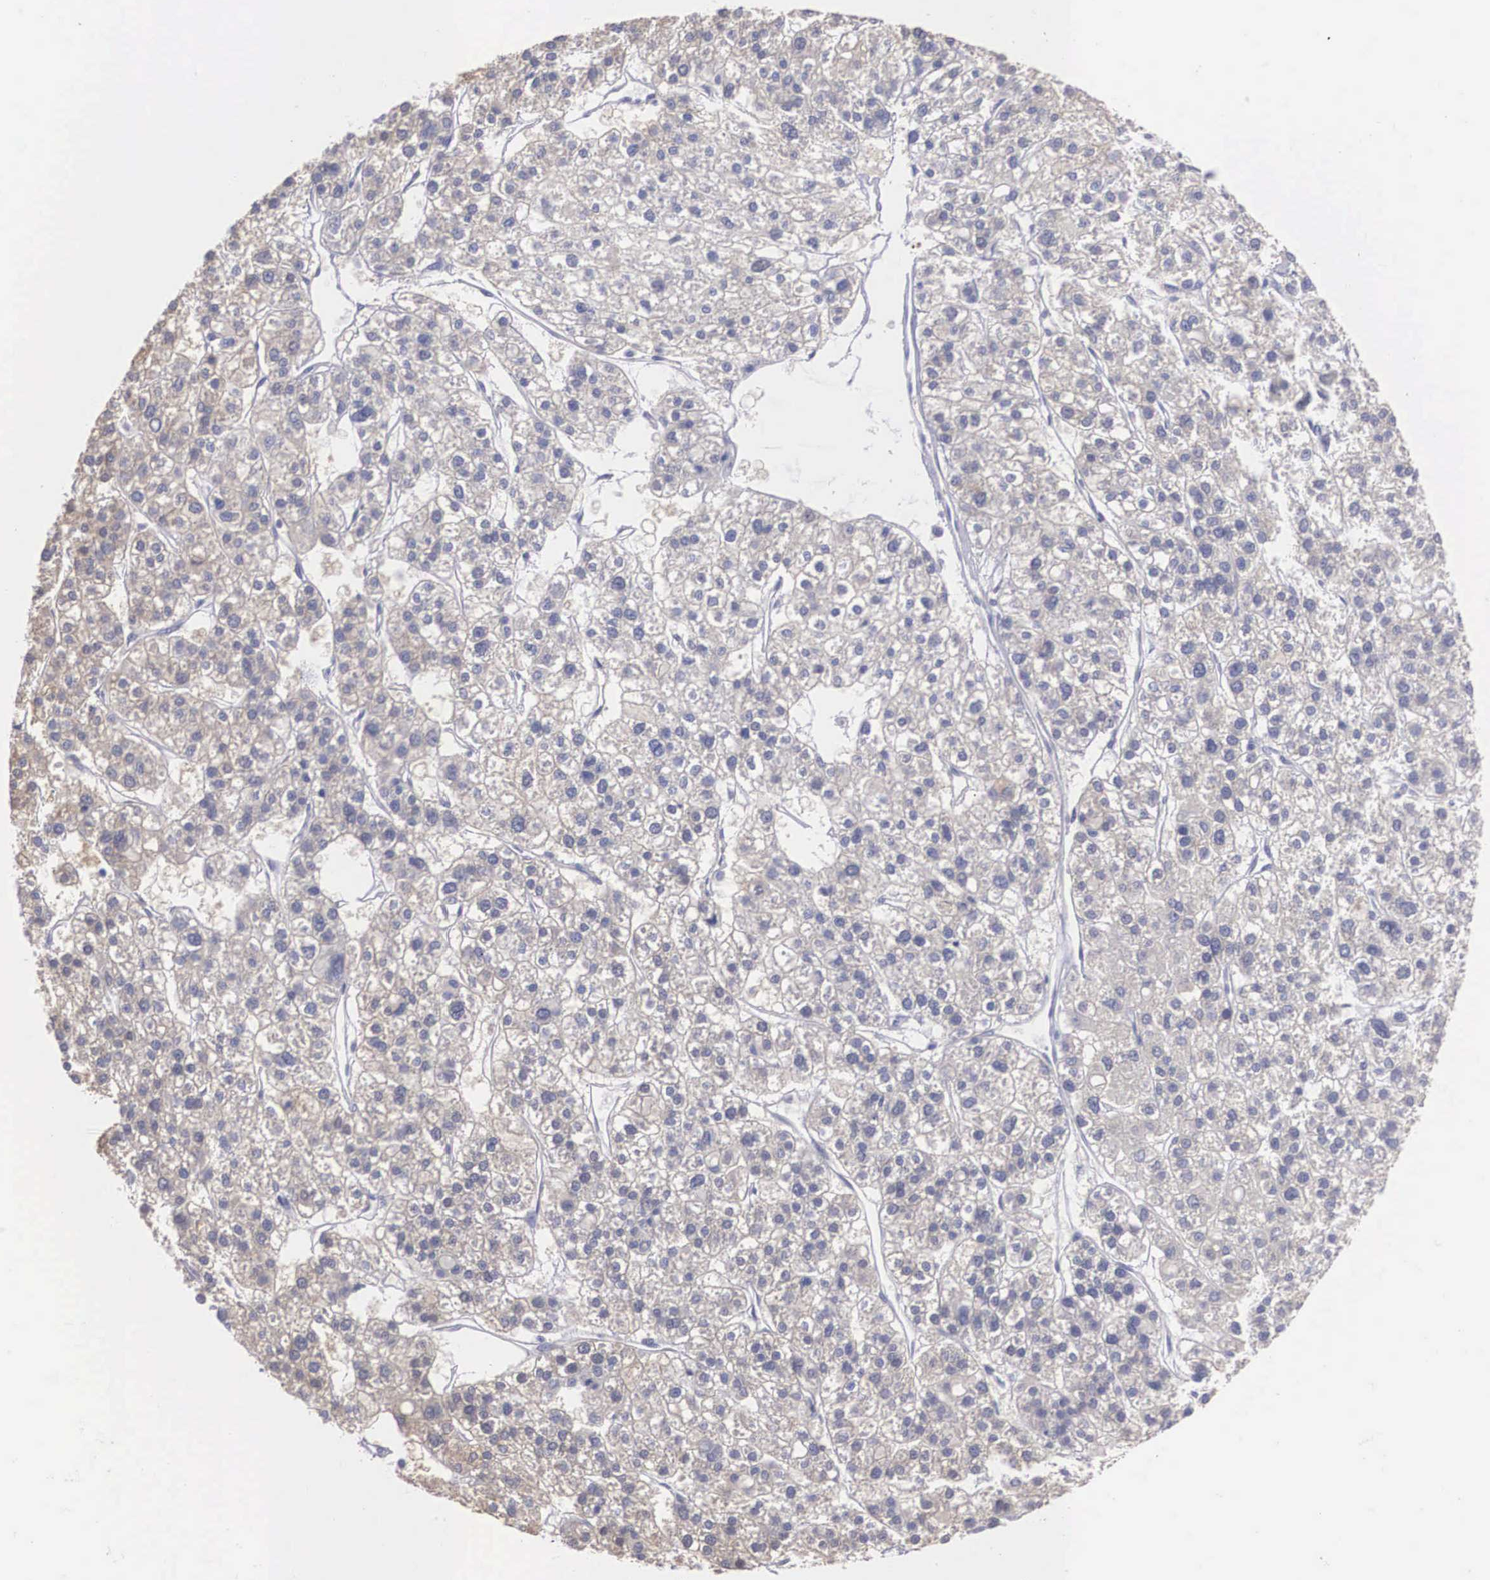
{"staining": {"intensity": "weak", "quantity": "<25%", "location": "cytoplasmic/membranous"}, "tissue": "liver cancer", "cell_type": "Tumor cells", "image_type": "cancer", "snomed": [{"axis": "morphology", "description": "Carcinoma, Hepatocellular, NOS"}, {"axis": "topography", "description": "Liver"}], "caption": "Immunohistochemistry (IHC) photomicrograph of neoplastic tissue: liver cancer (hepatocellular carcinoma) stained with DAB displays no significant protein positivity in tumor cells.", "gene": "REPS2", "patient": {"sex": "female", "age": 85}}